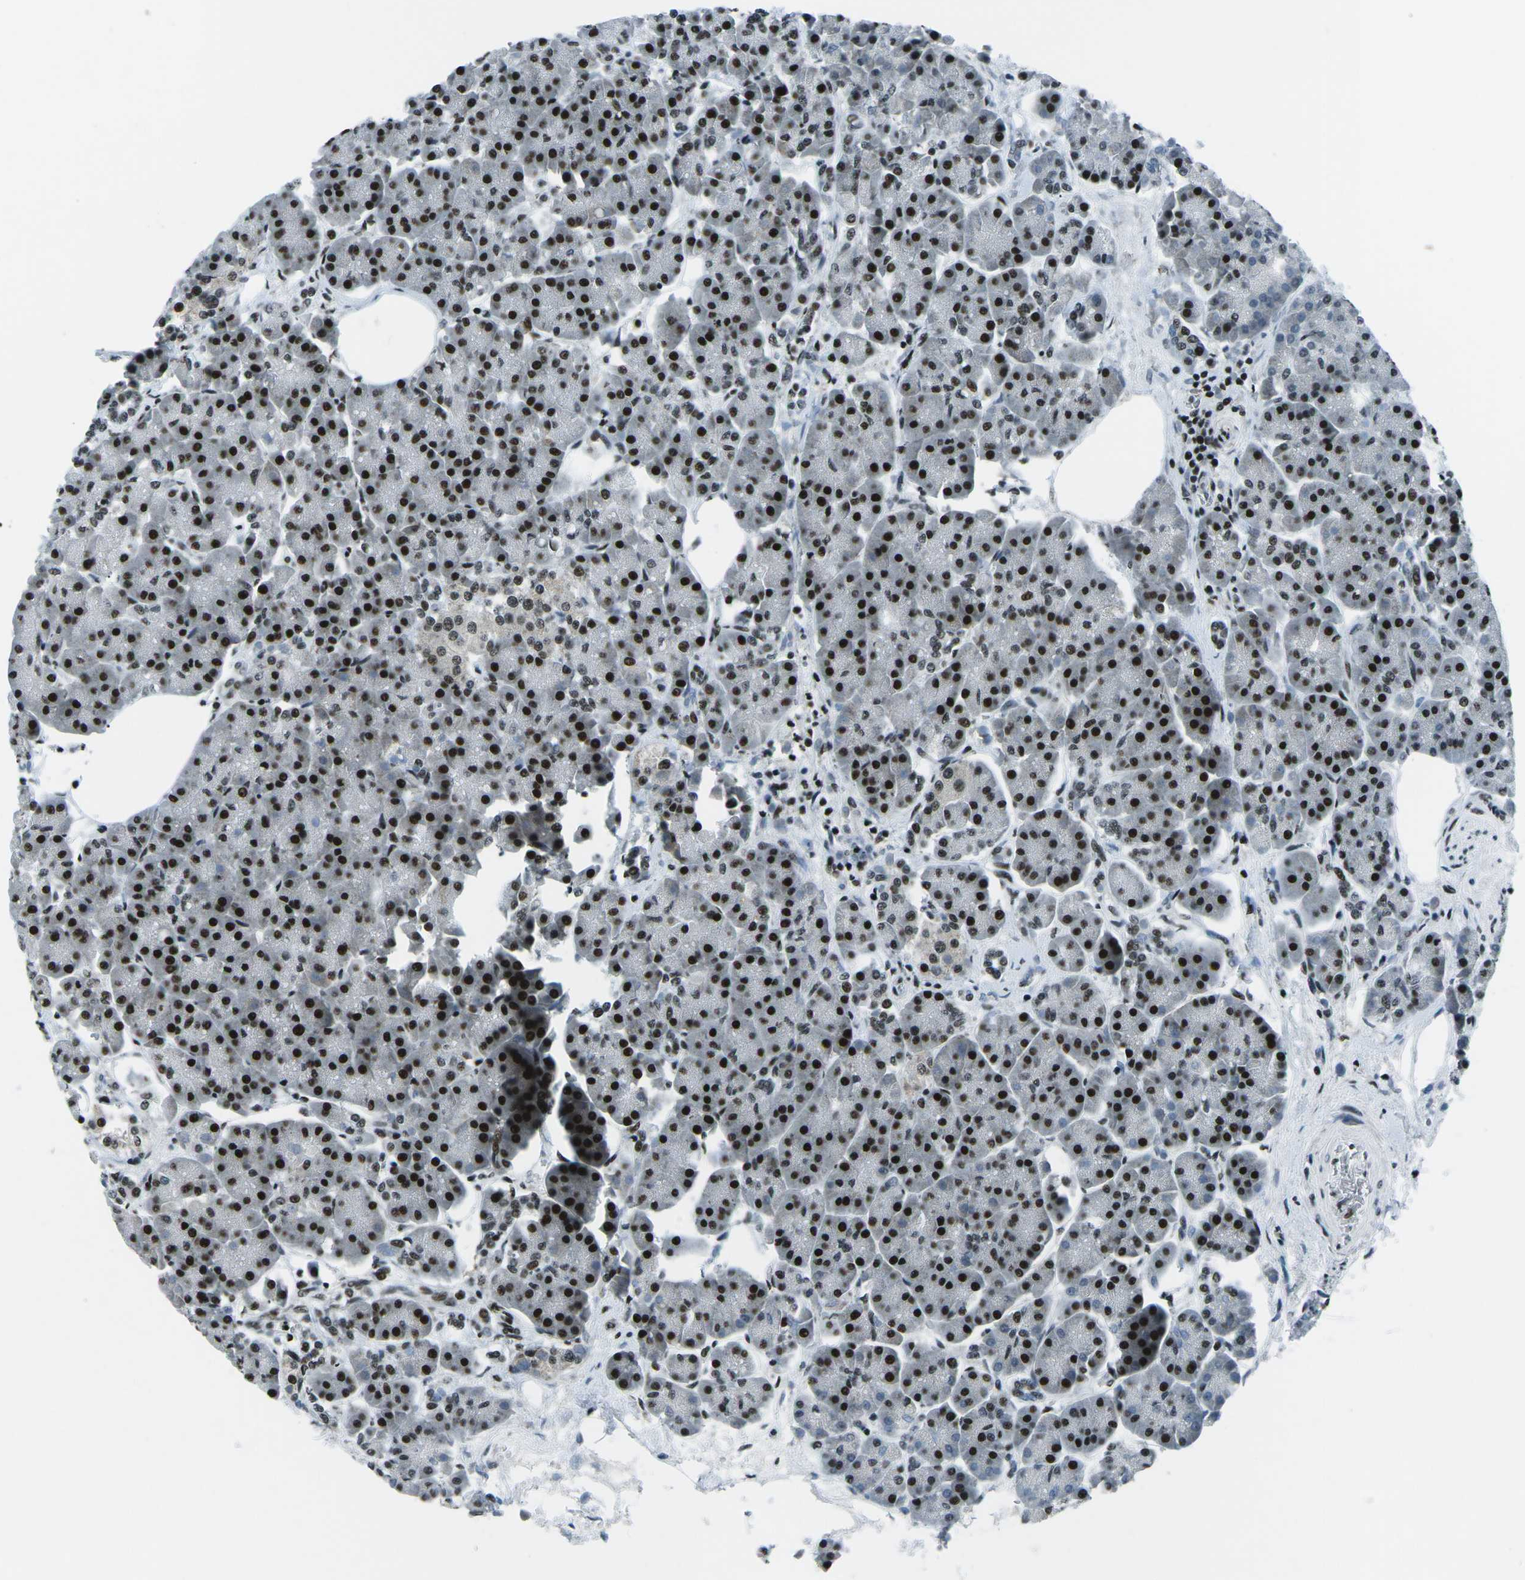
{"staining": {"intensity": "strong", "quantity": ">75%", "location": "nuclear"}, "tissue": "pancreas", "cell_type": "Exocrine glandular cells", "image_type": "normal", "snomed": [{"axis": "morphology", "description": "Normal tissue, NOS"}, {"axis": "topography", "description": "Pancreas"}], "caption": "Brown immunohistochemical staining in unremarkable human pancreas reveals strong nuclear expression in about >75% of exocrine glandular cells. (DAB IHC with brightfield microscopy, high magnification).", "gene": "RBL2", "patient": {"sex": "female", "age": 70}}